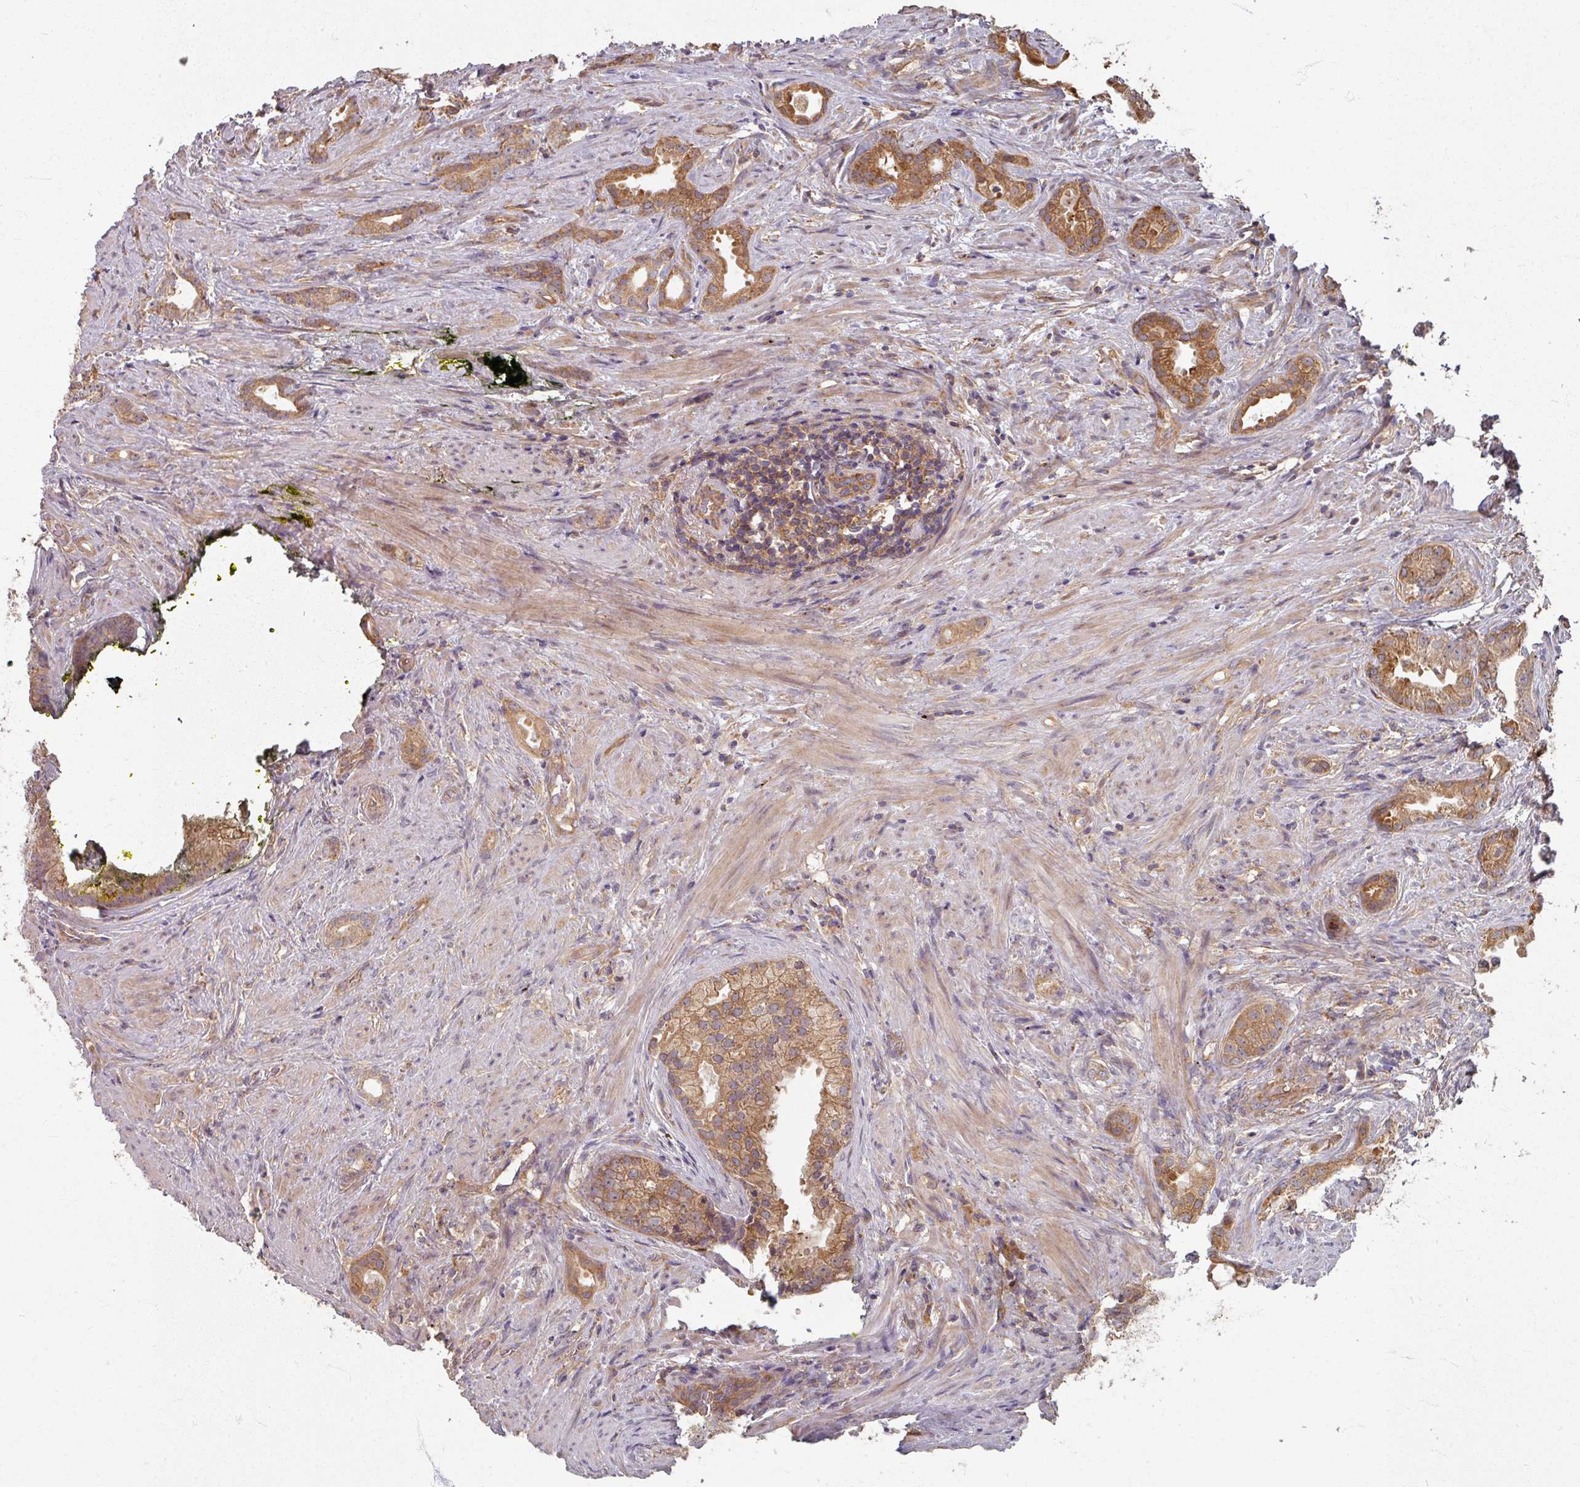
{"staining": {"intensity": "moderate", "quantity": ">75%", "location": "cytoplasmic/membranous"}, "tissue": "prostate cancer", "cell_type": "Tumor cells", "image_type": "cancer", "snomed": [{"axis": "morphology", "description": "Adenocarcinoma, Low grade"}, {"axis": "topography", "description": "Prostate"}], "caption": "The micrograph displays a brown stain indicating the presence of a protein in the cytoplasmic/membranous of tumor cells in prostate adenocarcinoma (low-grade).", "gene": "CCDC68", "patient": {"sex": "male", "age": 71}}